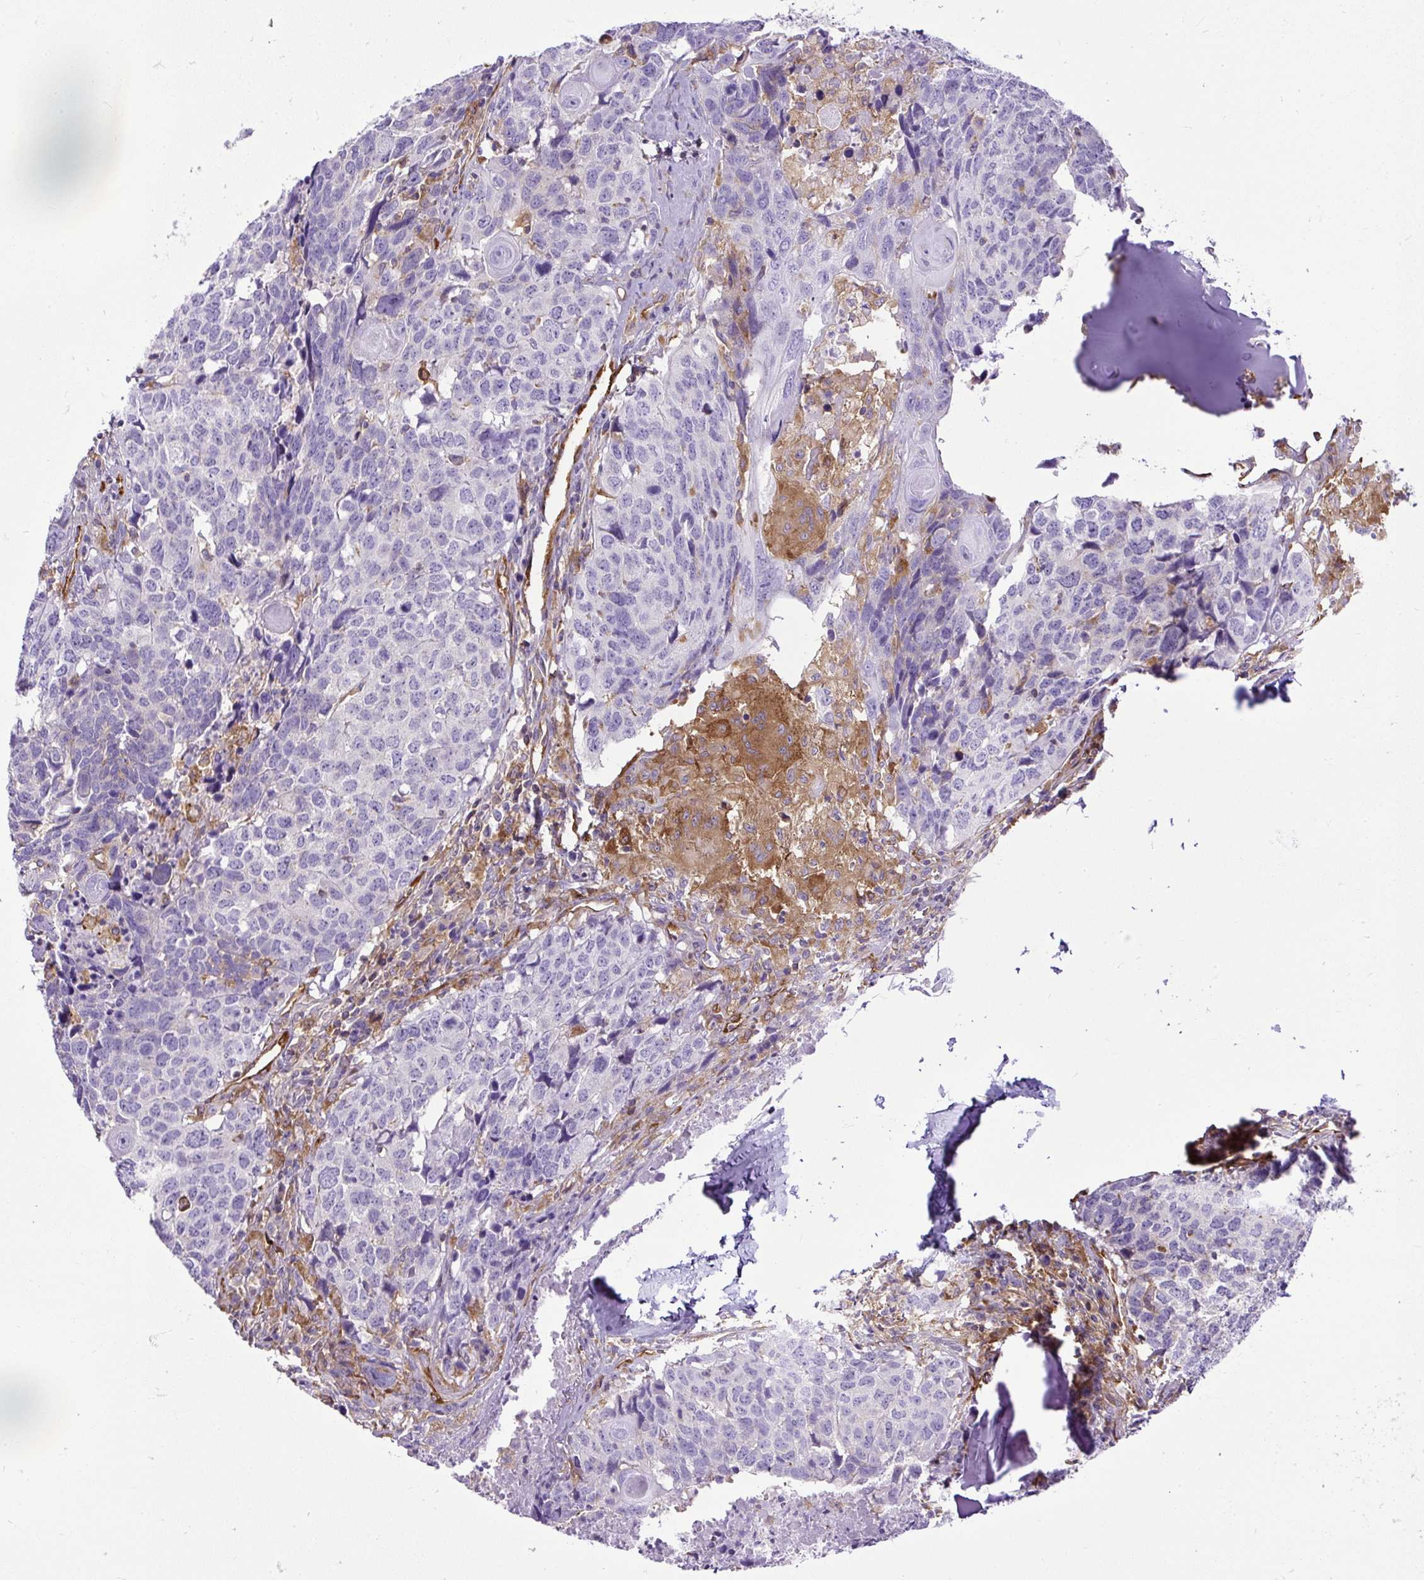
{"staining": {"intensity": "negative", "quantity": "none", "location": "none"}, "tissue": "head and neck cancer", "cell_type": "Tumor cells", "image_type": "cancer", "snomed": [{"axis": "morphology", "description": "Normal tissue, NOS"}, {"axis": "morphology", "description": "Squamous cell carcinoma, NOS"}, {"axis": "topography", "description": "Skeletal muscle"}, {"axis": "topography", "description": "Vascular tissue"}, {"axis": "topography", "description": "Peripheral nerve tissue"}, {"axis": "topography", "description": "Head-Neck"}], "caption": "Tumor cells are negative for protein expression in human head and neck cancer (squamous cell carcinoma).", "gene": "MAP1S", "patient": {"sex": "male", "age": 66}}